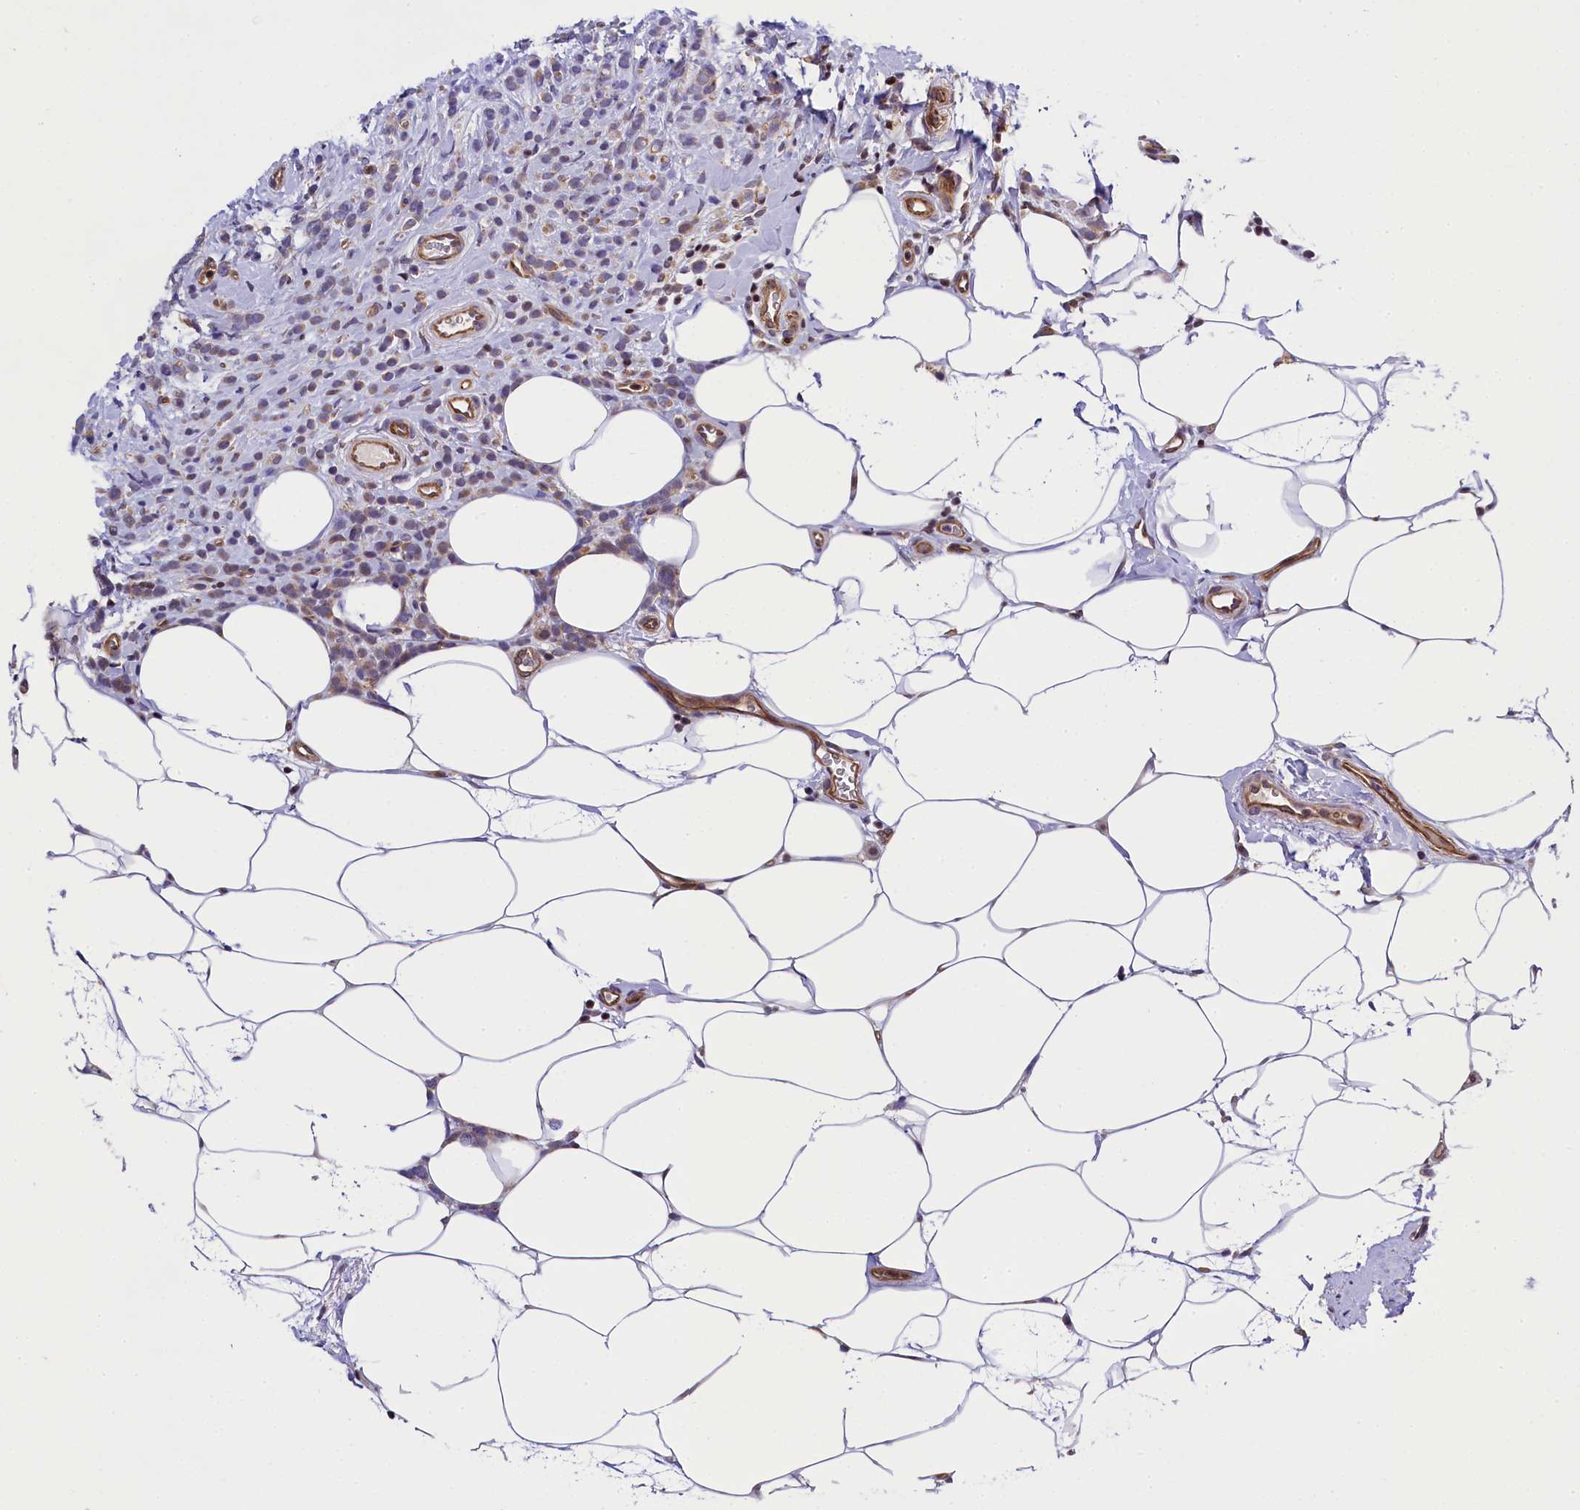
{"staining": {"intensity": "weak", "quantity": "25%-75%", "location": "cytoplasmic/membranous"}, "tissue": "breast cancer", "cell_type": "Tumor cells", "image_type": "cancer", "snomed": [{"axis": "morphology", "description": "Lobular carcinoma"}, {"axis": "topography", "description": "Breast"}], "caption": "Protein analysis of lobular carcinoma (breast) tissue demonstrates weak cytoplasmic/membranous positivity in approximately 25%-75% of tumor cells.", "gene": "SP4", "patient": {"sex": "female", "age": 58}}